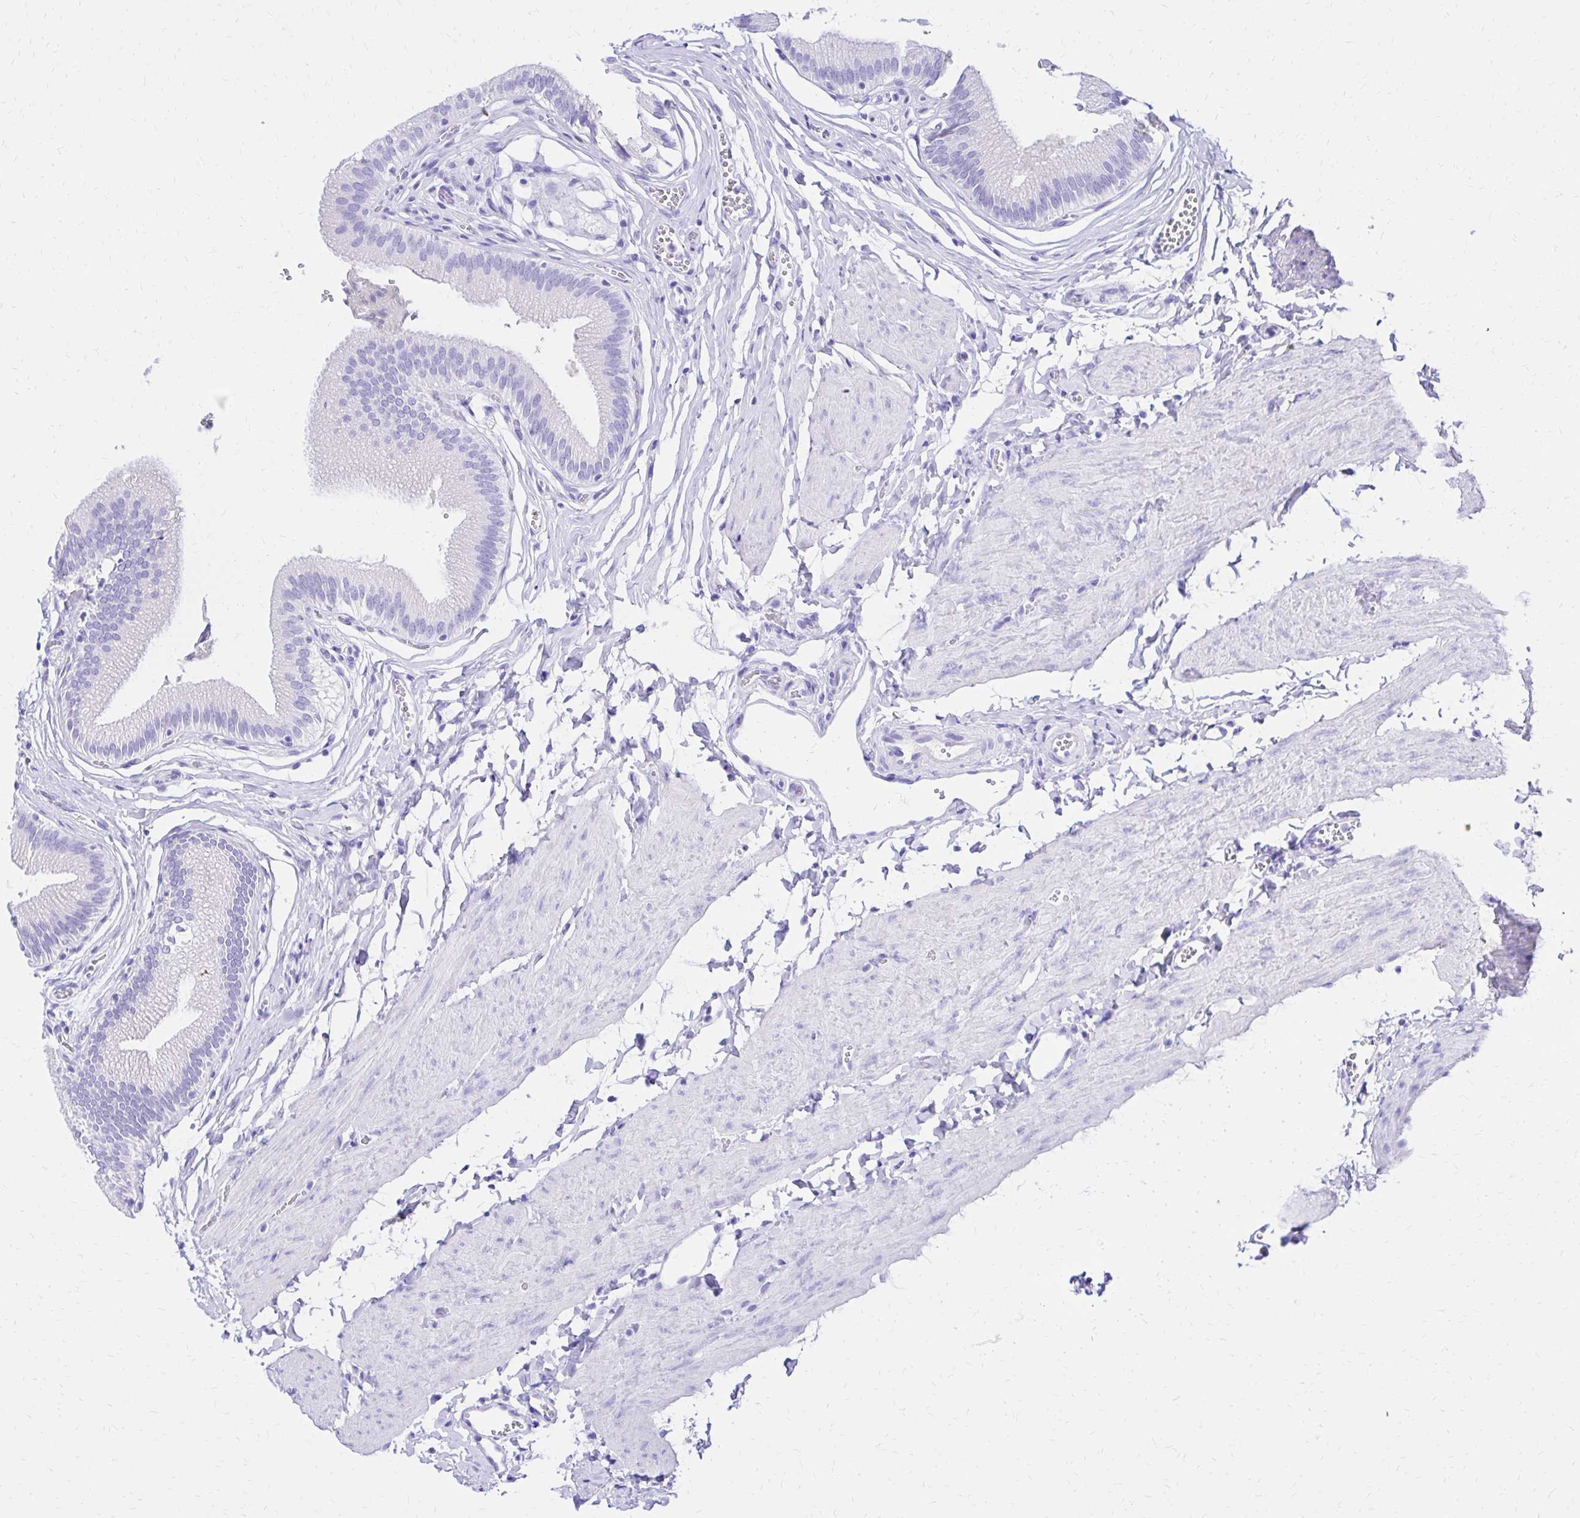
{"staining": {"intensity": "negative", "quantity": "none", "location": "none"}, "tissue": "gallbladder", "cell_type": "Glandular cells", "image_type": "normal", "snomed": [{"axis": "morphology", "description": "Normal tissue, NOS"}, {"axis": "topography", "description": "Gallbladder"}, {"axis": "topography", "description": "Peripheral nerve tissue"}], "caption": "This image is of benign gallbladder stained with IHC to label a protein in brown with the nuclei are counter-stained blue. There is no expression in glandular cells.", "gene": "S100G", "patient": {"sex": "male", "age": 17}}